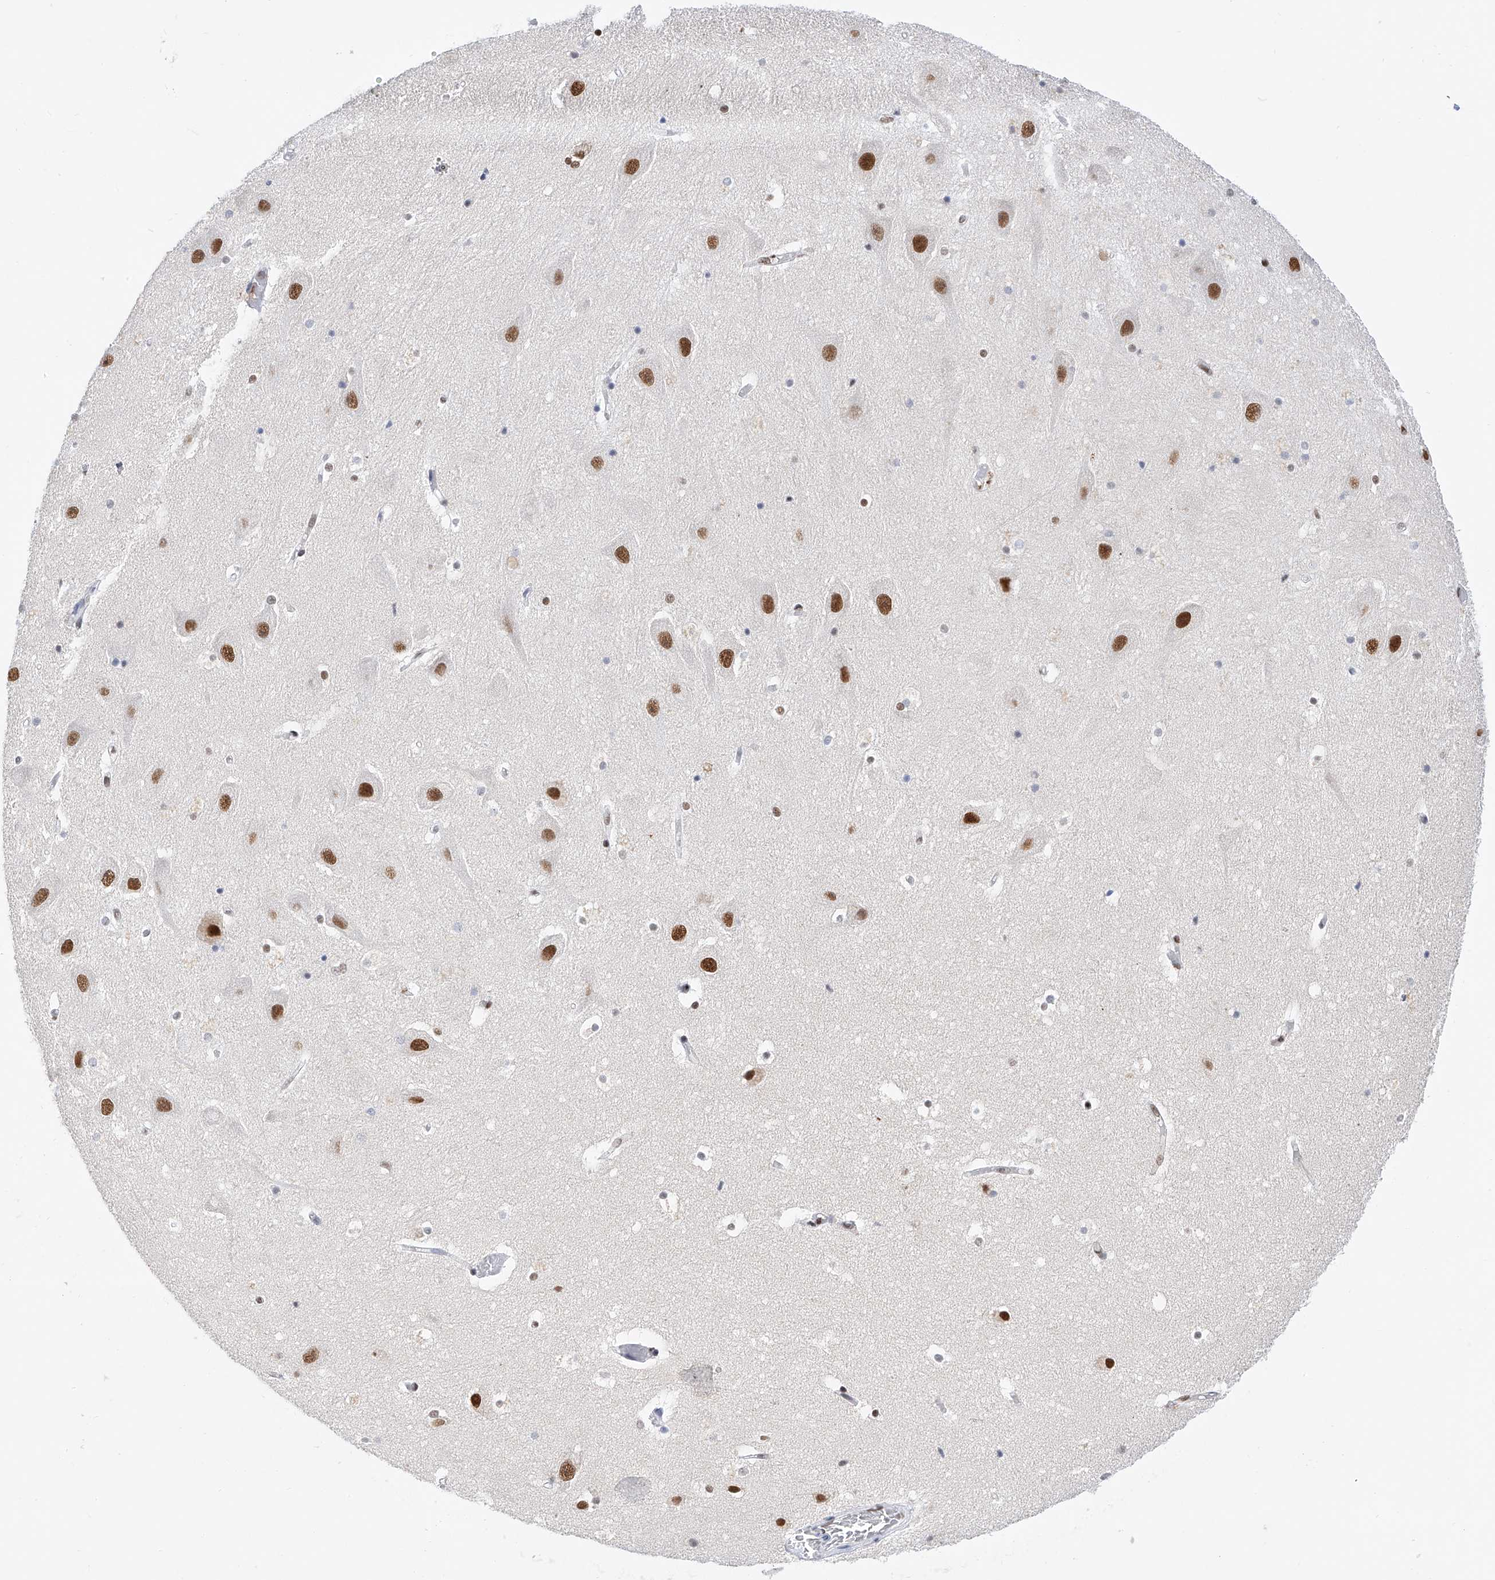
{"staining": {"intensity": "moderate", "quantity": "<25%", "location": "nuclear"}, "tissue": "hippocampus", "cell_type": "Glial cells", "image_type": "normal", "snomed": [{"axis": "morphology", "description": "Normal tissue, NOS"}, {"axis": "topography", "description": "Hippocampus"}], "caption": "A histopathology image of hippocampus stained for a protein exhibits moderate nuclear brown staining in glial cells.", "gene": "SRSF6", "patient": {"sex": "female", "age": 52}}